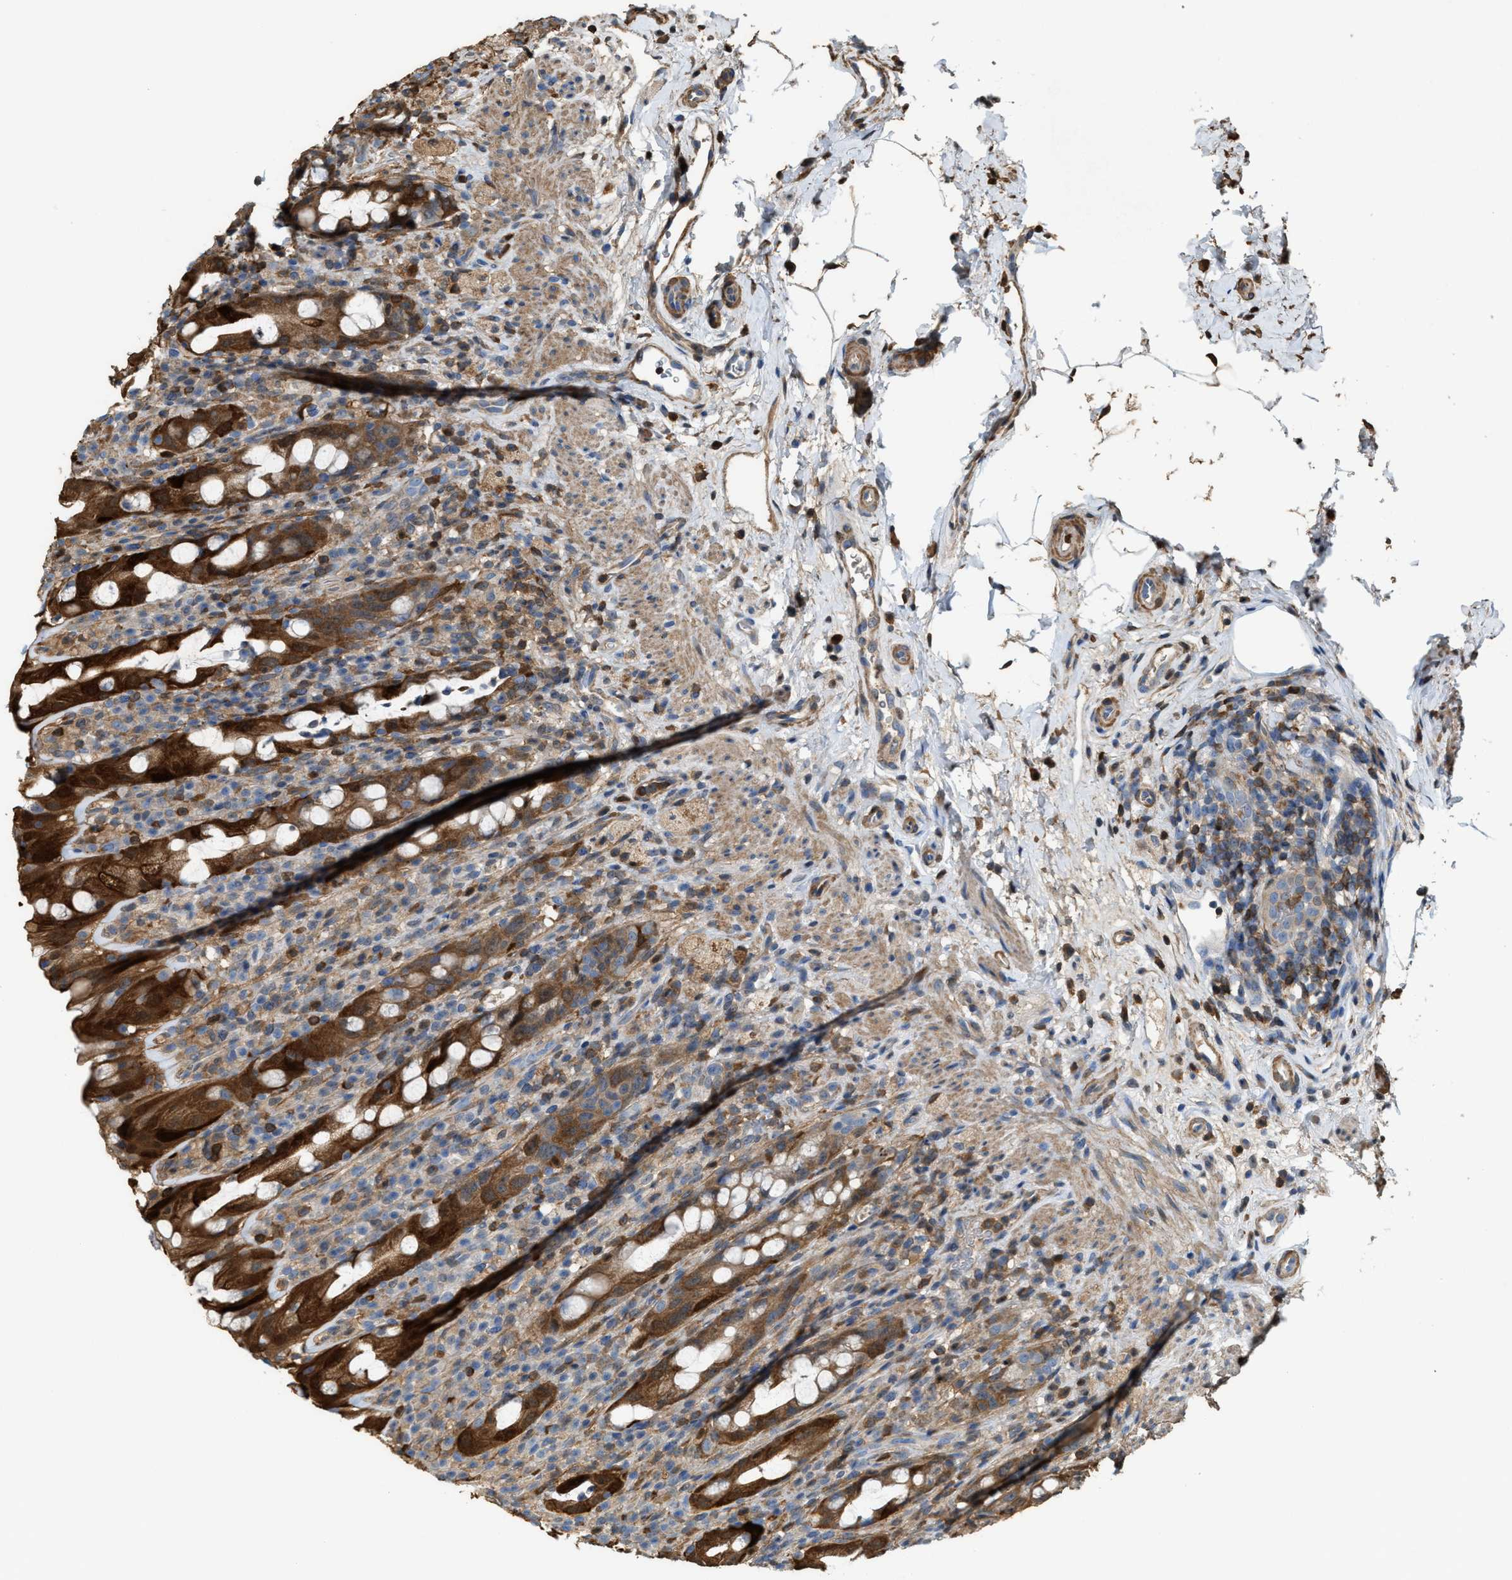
{"staining": {"intensity": "strong", "quantity": ">75%", "location": "cytoplasmic/membranous"}, "tissue": "rectum", "cell_type": "Glandular cells", "image_type": "normal", "snomed": [{"axis": "morphology", "description": "Normal tissue, NOS"}, {"axis": "topography", "description": "Rectum"}], "caption": "Immunohistochemistry staining of normal rectum, which shows high levels of strong cytoplasmic/membranous expression in about >75% of glandular cells indicating strong cytoplasmic/membranous protein positivity. The staining was performed using DAB (brown) for protein detection and nuclei were counterstained in hematoxylin (blue).", "gene": "SERPINB5", "patient": {"sex": "male", "age": 44}}